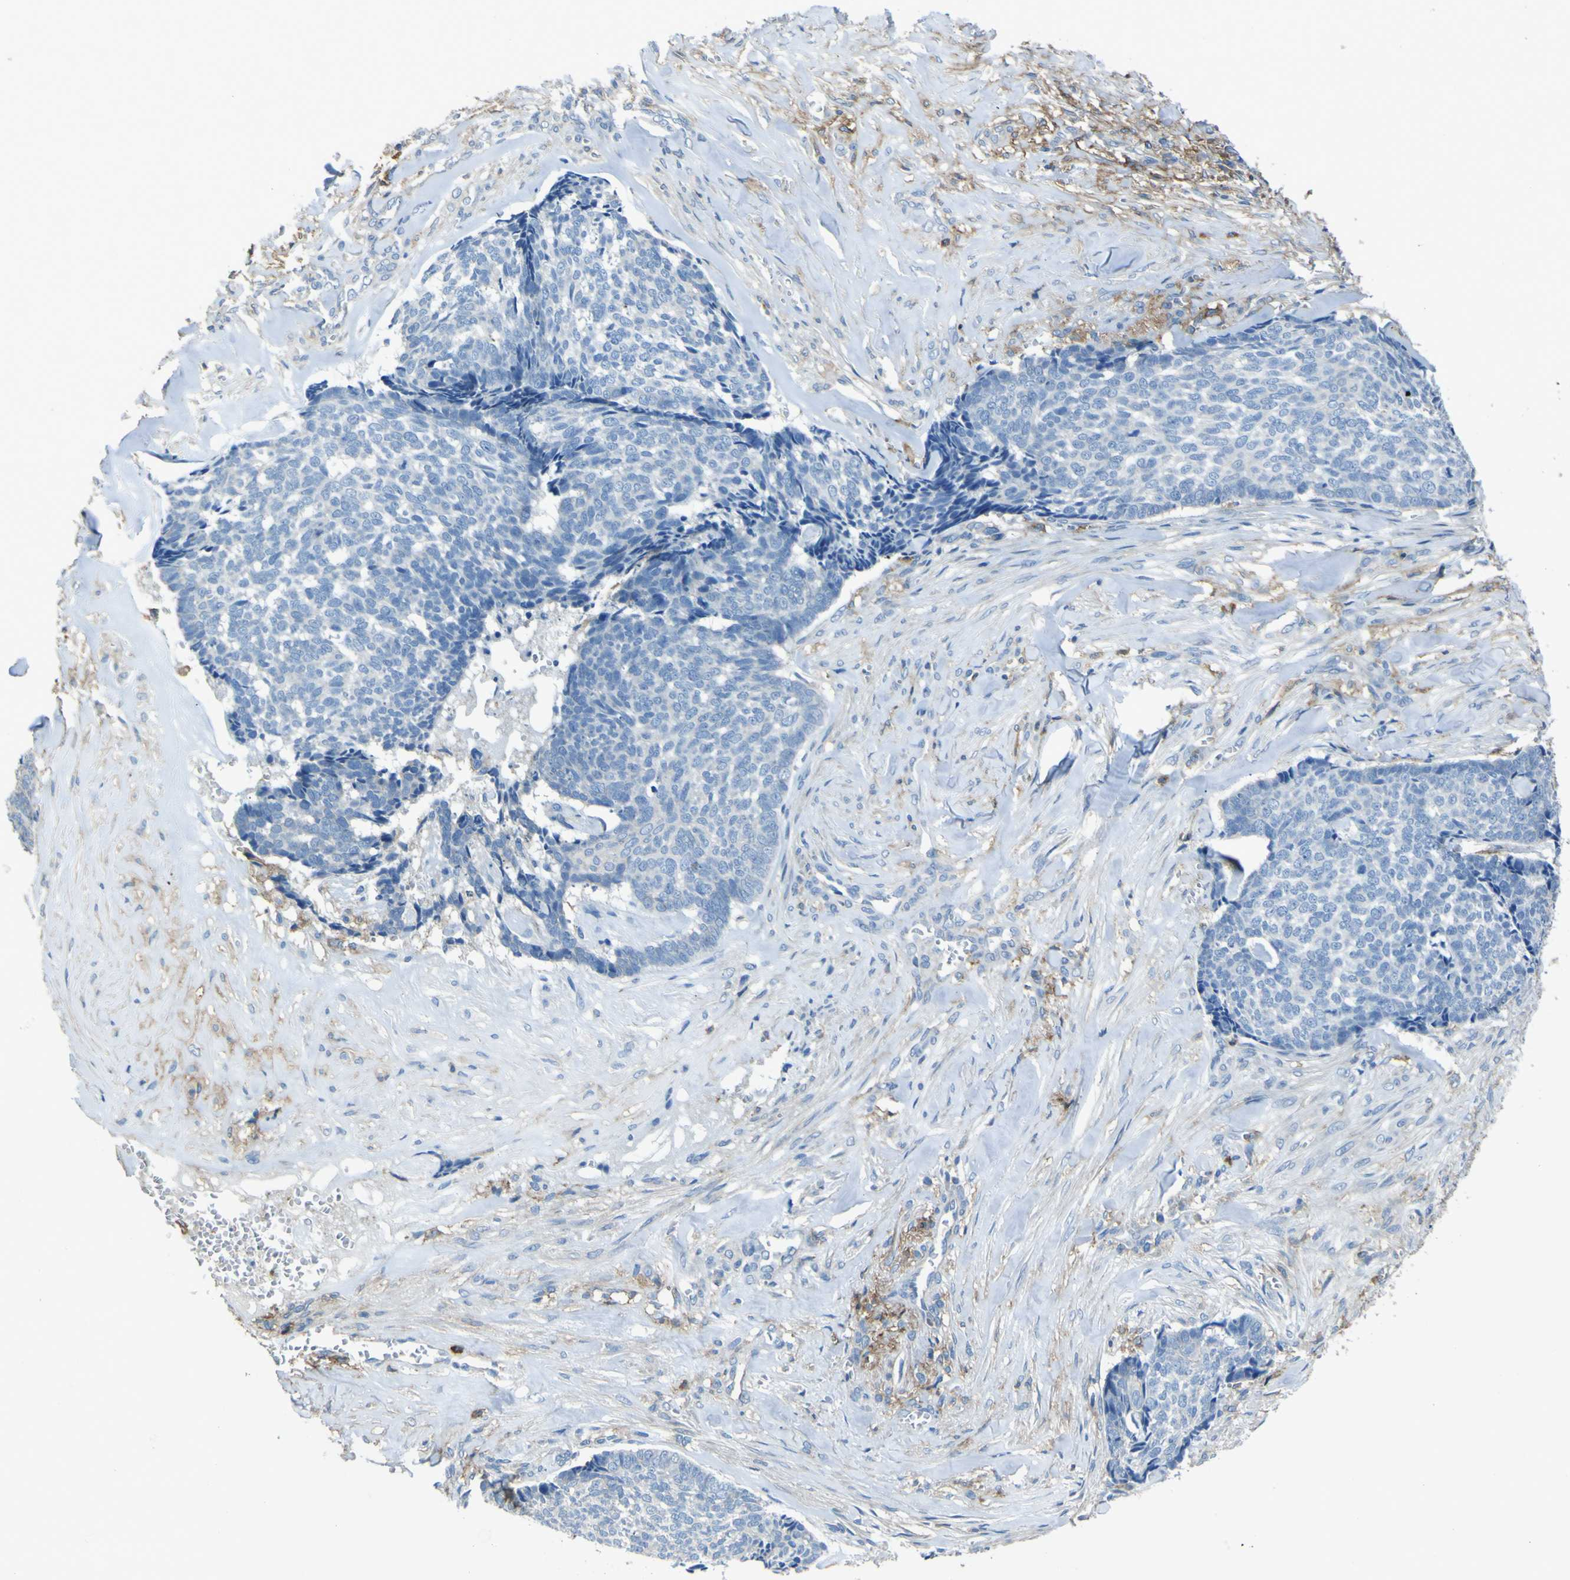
{"staining": {"intensity": "negative", "quantity": "none", "location": "none"}, "tissue": "skin cancer", "cell_type": "Tumor cells", "image_type": "cancer", "snomed": [{"axis": "morphology", "description": "Basal cell carcinoma"}, {"axis": "topography", "description": "Skin"}], "caption": "There is no significant staining in tumor cells of skin cancer (basal cell carcinoma).", "gene": "LAIR1", "patient": {"sex": "male", "age": 84}}